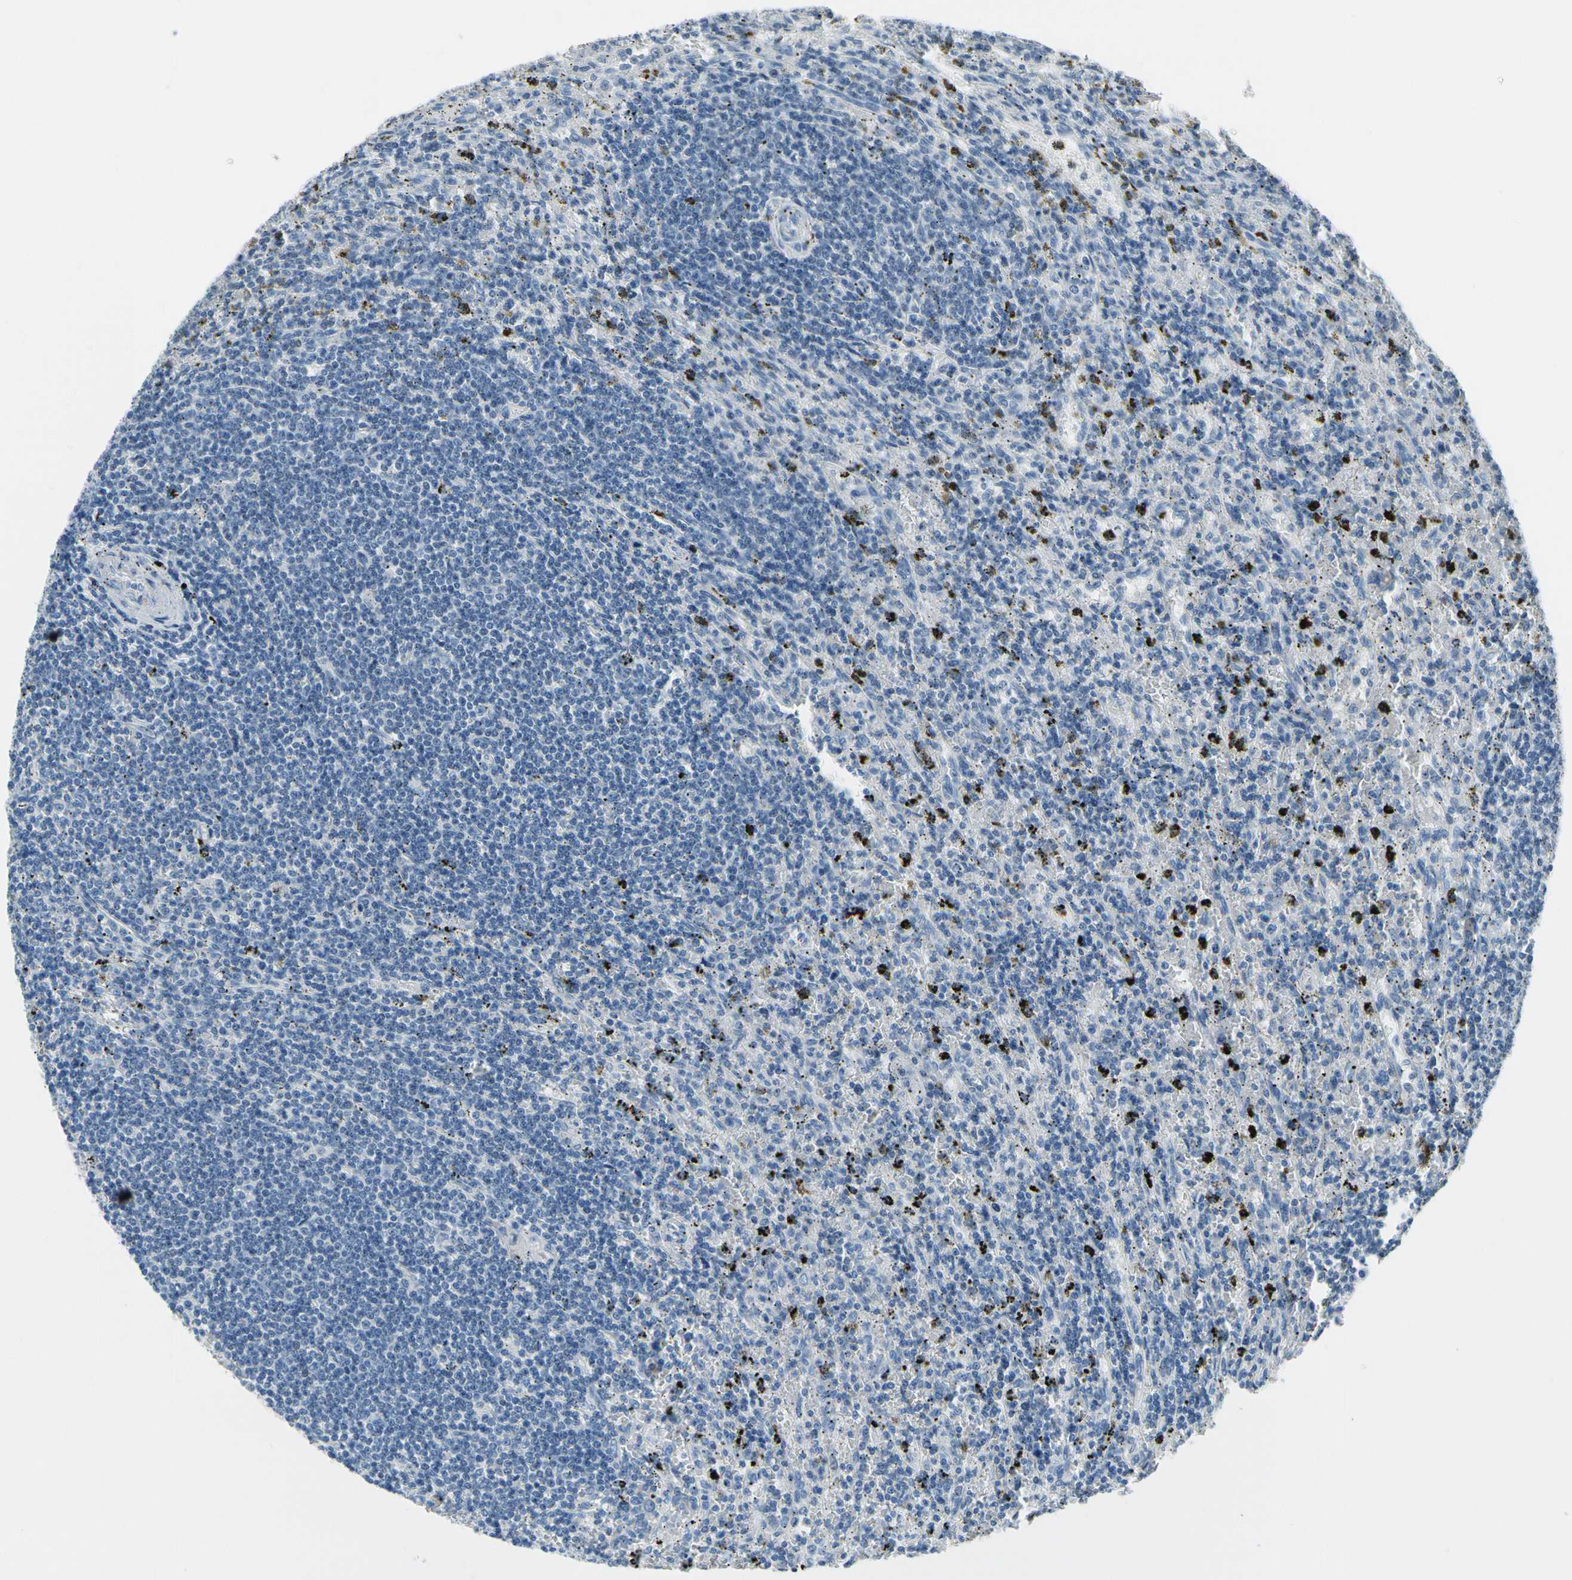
{"staining": {"intensity": "negative", "quantity": "none", "location": "none"}, "tissue": "lymphoma", "cell_type": "Tumor cells", "image_type": "cancer", "snomed": [{"axis": "morphology", "description": "Malignant lymphoma, non-Hodgkin's type, Low grade"}, {"axis": "topography", "description": "Spleen"}], "caption": "IHC of human malignant lymphoma, non-Hodgkin's type (low-grade) shows no expression in tumor cells.", "gene": "MUC5B", "patient": {"sex": "male", "age": 76}}